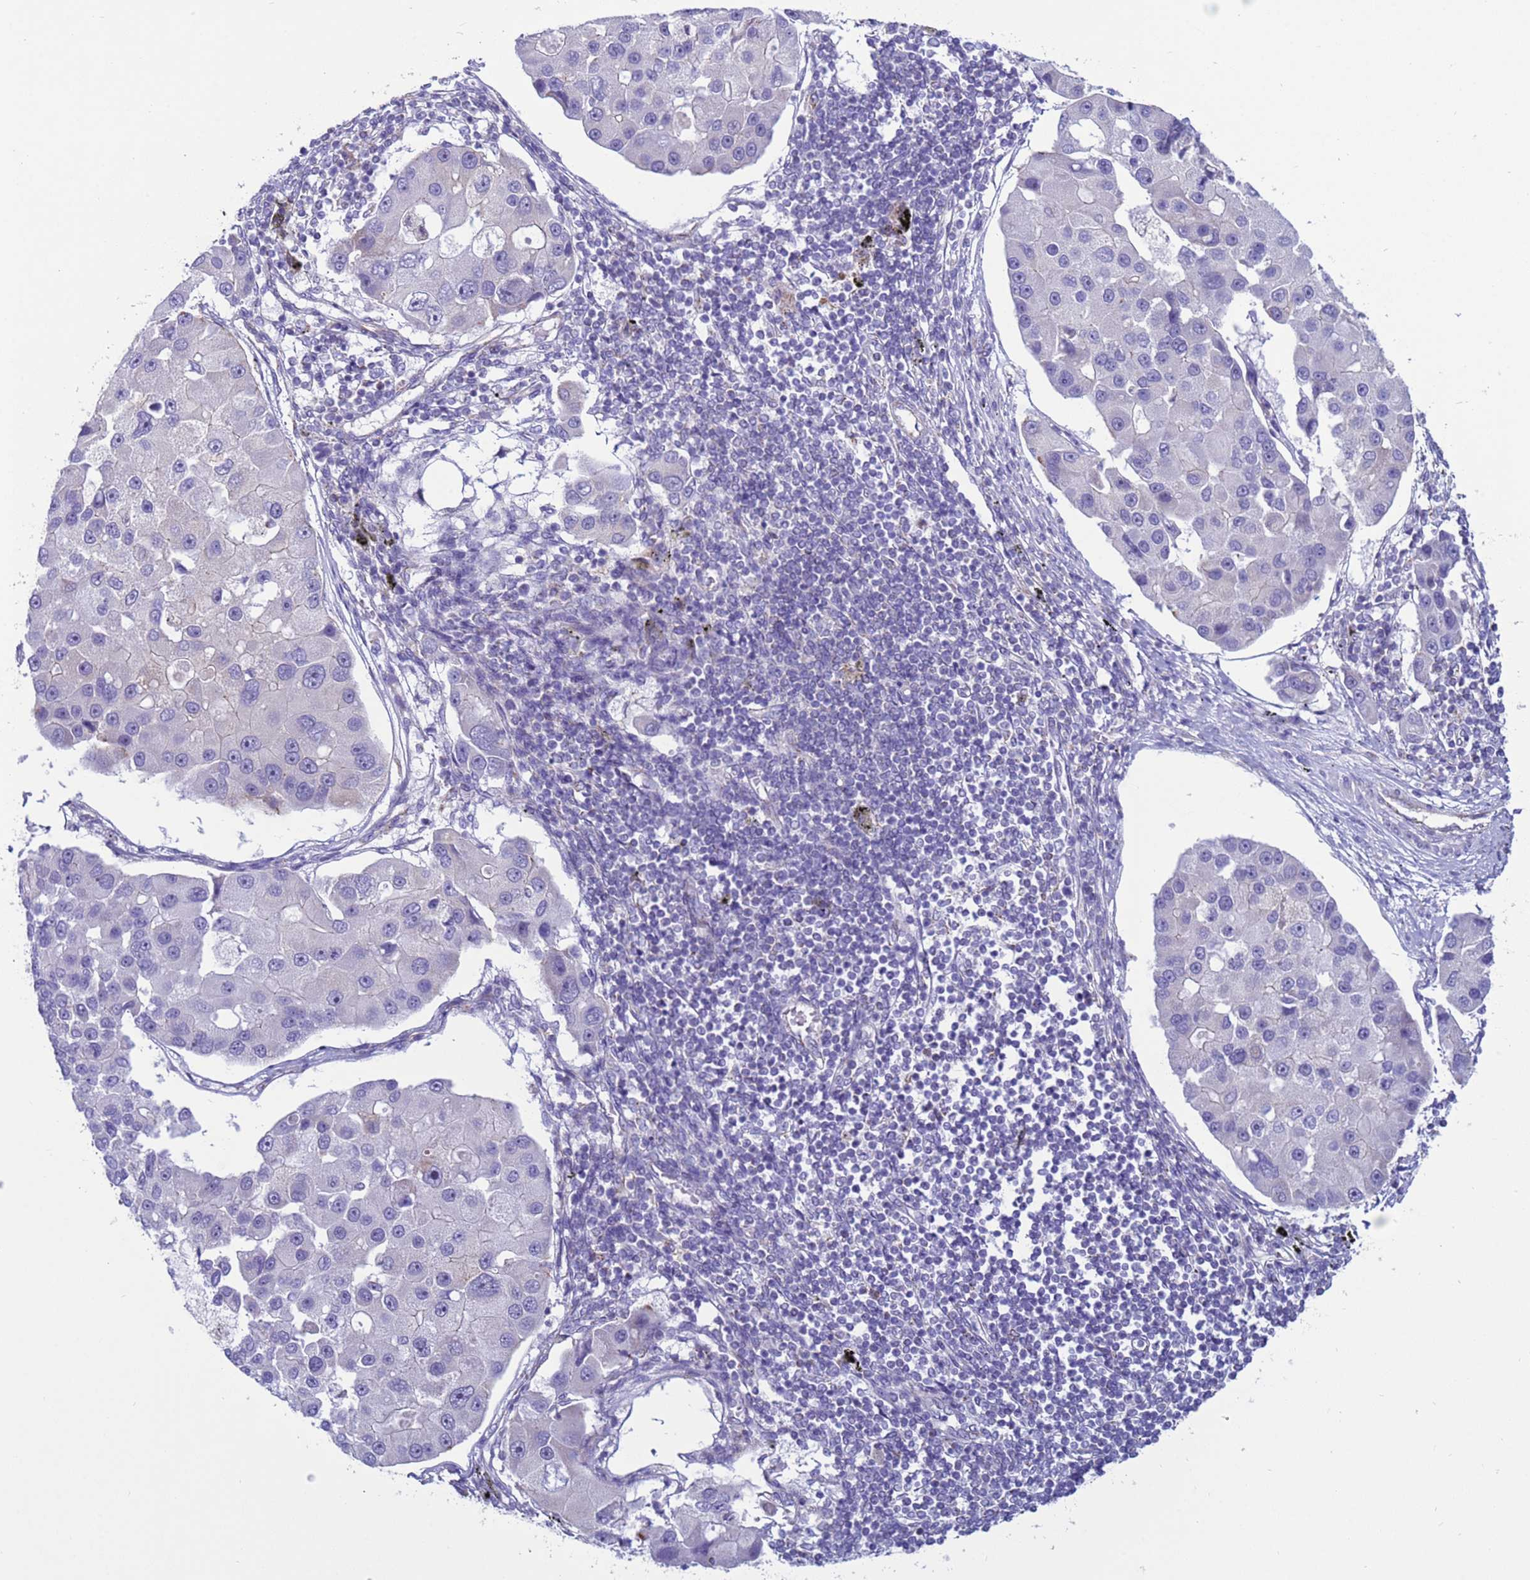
{"staining": {"intensity": "negative", "quantity": "none", "location": "none"}, "tissue": "lung cancer", "cell_type": "Tumor cells", "image_type": "cancer", "snomed": [{"axis": "morphology", "description": "Adenocarcinoma, NOS"}, {"axis": "topography", "description": "Lung"}], "caption": "Immunohistochemistry (IHC) of lung cancer (adenocarcinoma) shows no expression in tumor cells.", "gene": "NCALD", "patient": {"sex": "female", "age": 54}}